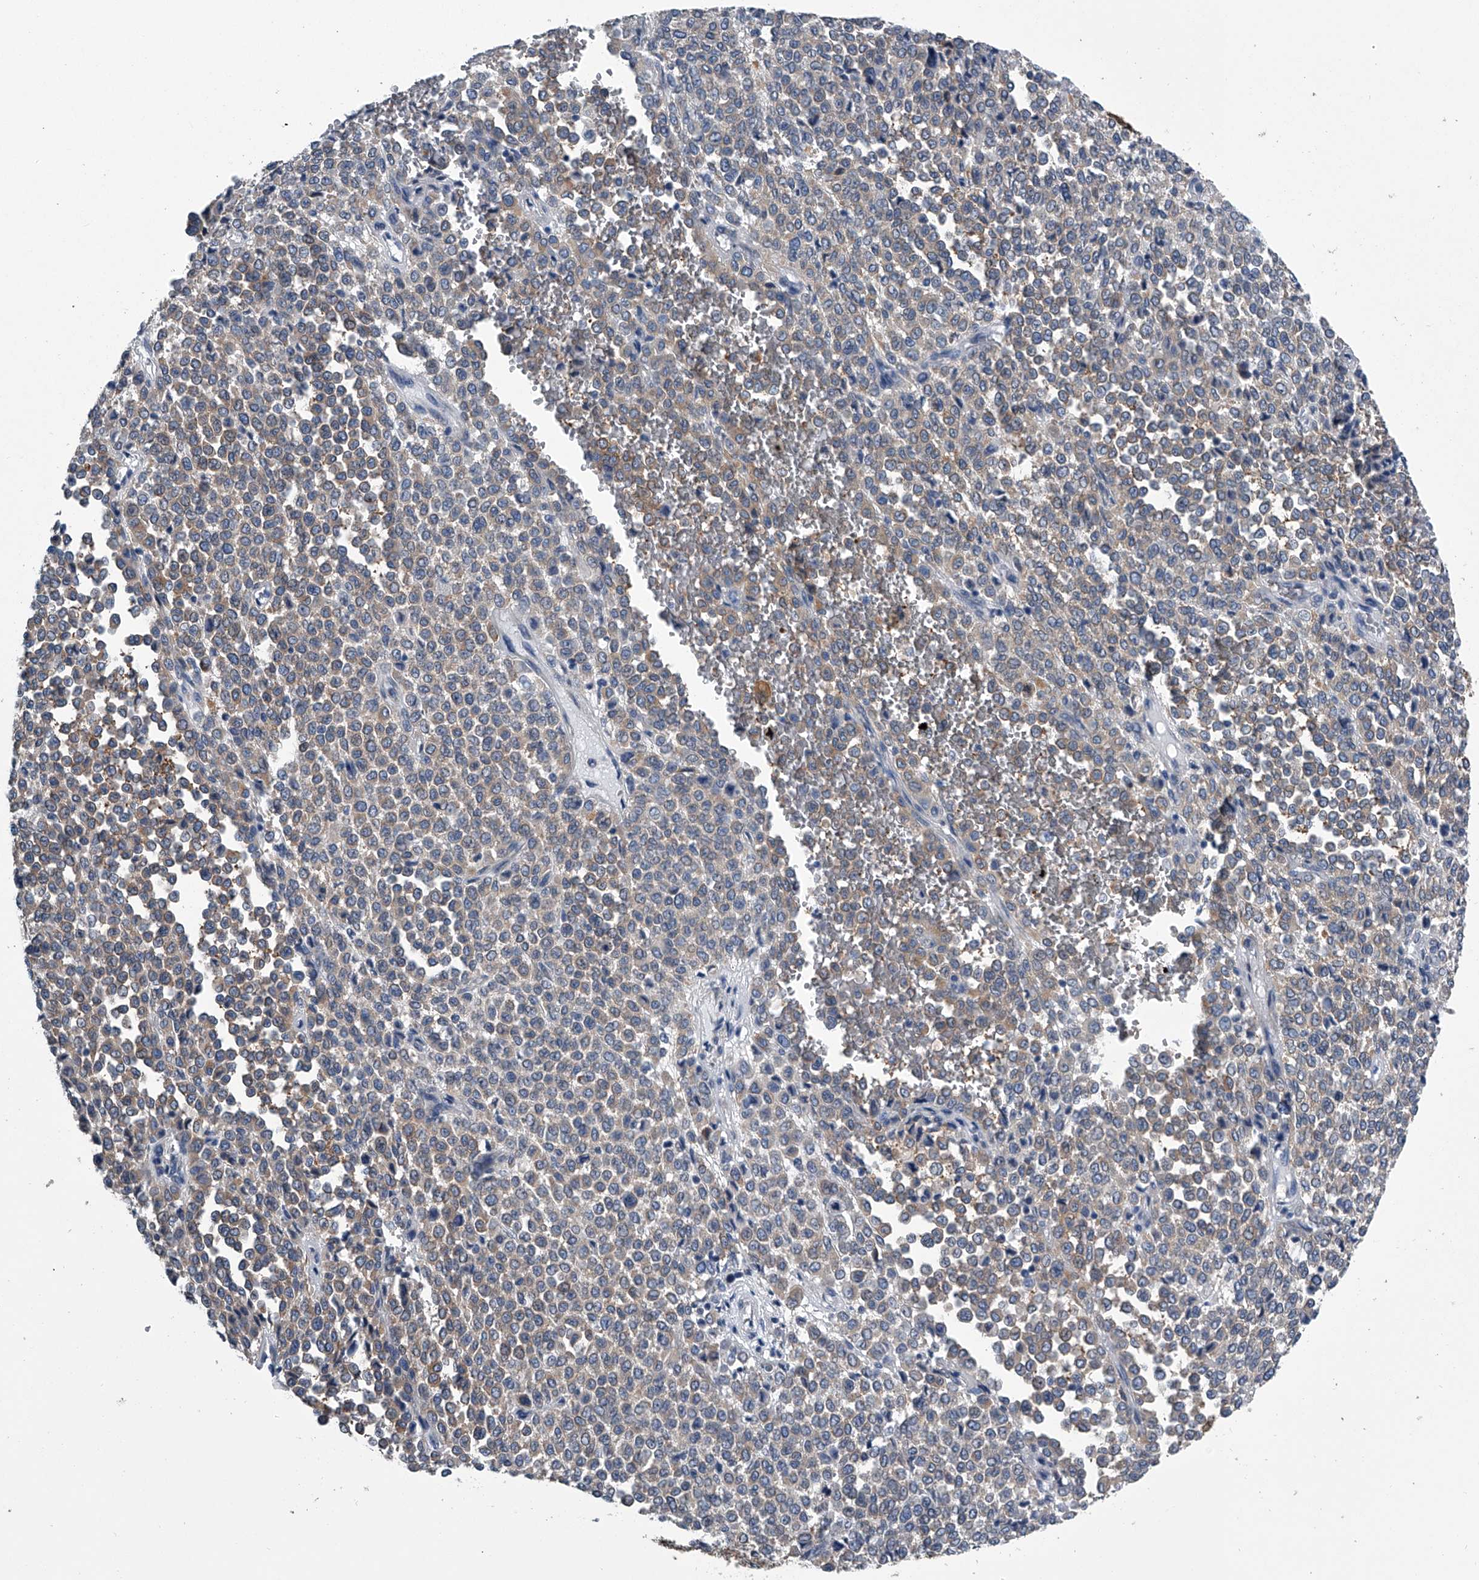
{"staining": {"intensity": "weak", "quantity": ">75%", "location": "cytoplasmic/membranous"}, "tissue": "melanoma", "cell_type": "Tumor cells", "image_type": "cancer", "snomed": [{"axis": "morphology", "description": "Malignant melanoma, Metastatic site"}, {"axis": "topography", "description": "Pancreas"}], "caption": "Immunohistochemistry (DAB) staining of human malignant melanoma (metastatic site) exhibits weak cytoplasmic/membranous protein positivity in about >75% of tumor cells.", "gene": "PPP2R5D", "patient": {"sex": "female", "age": 30}}